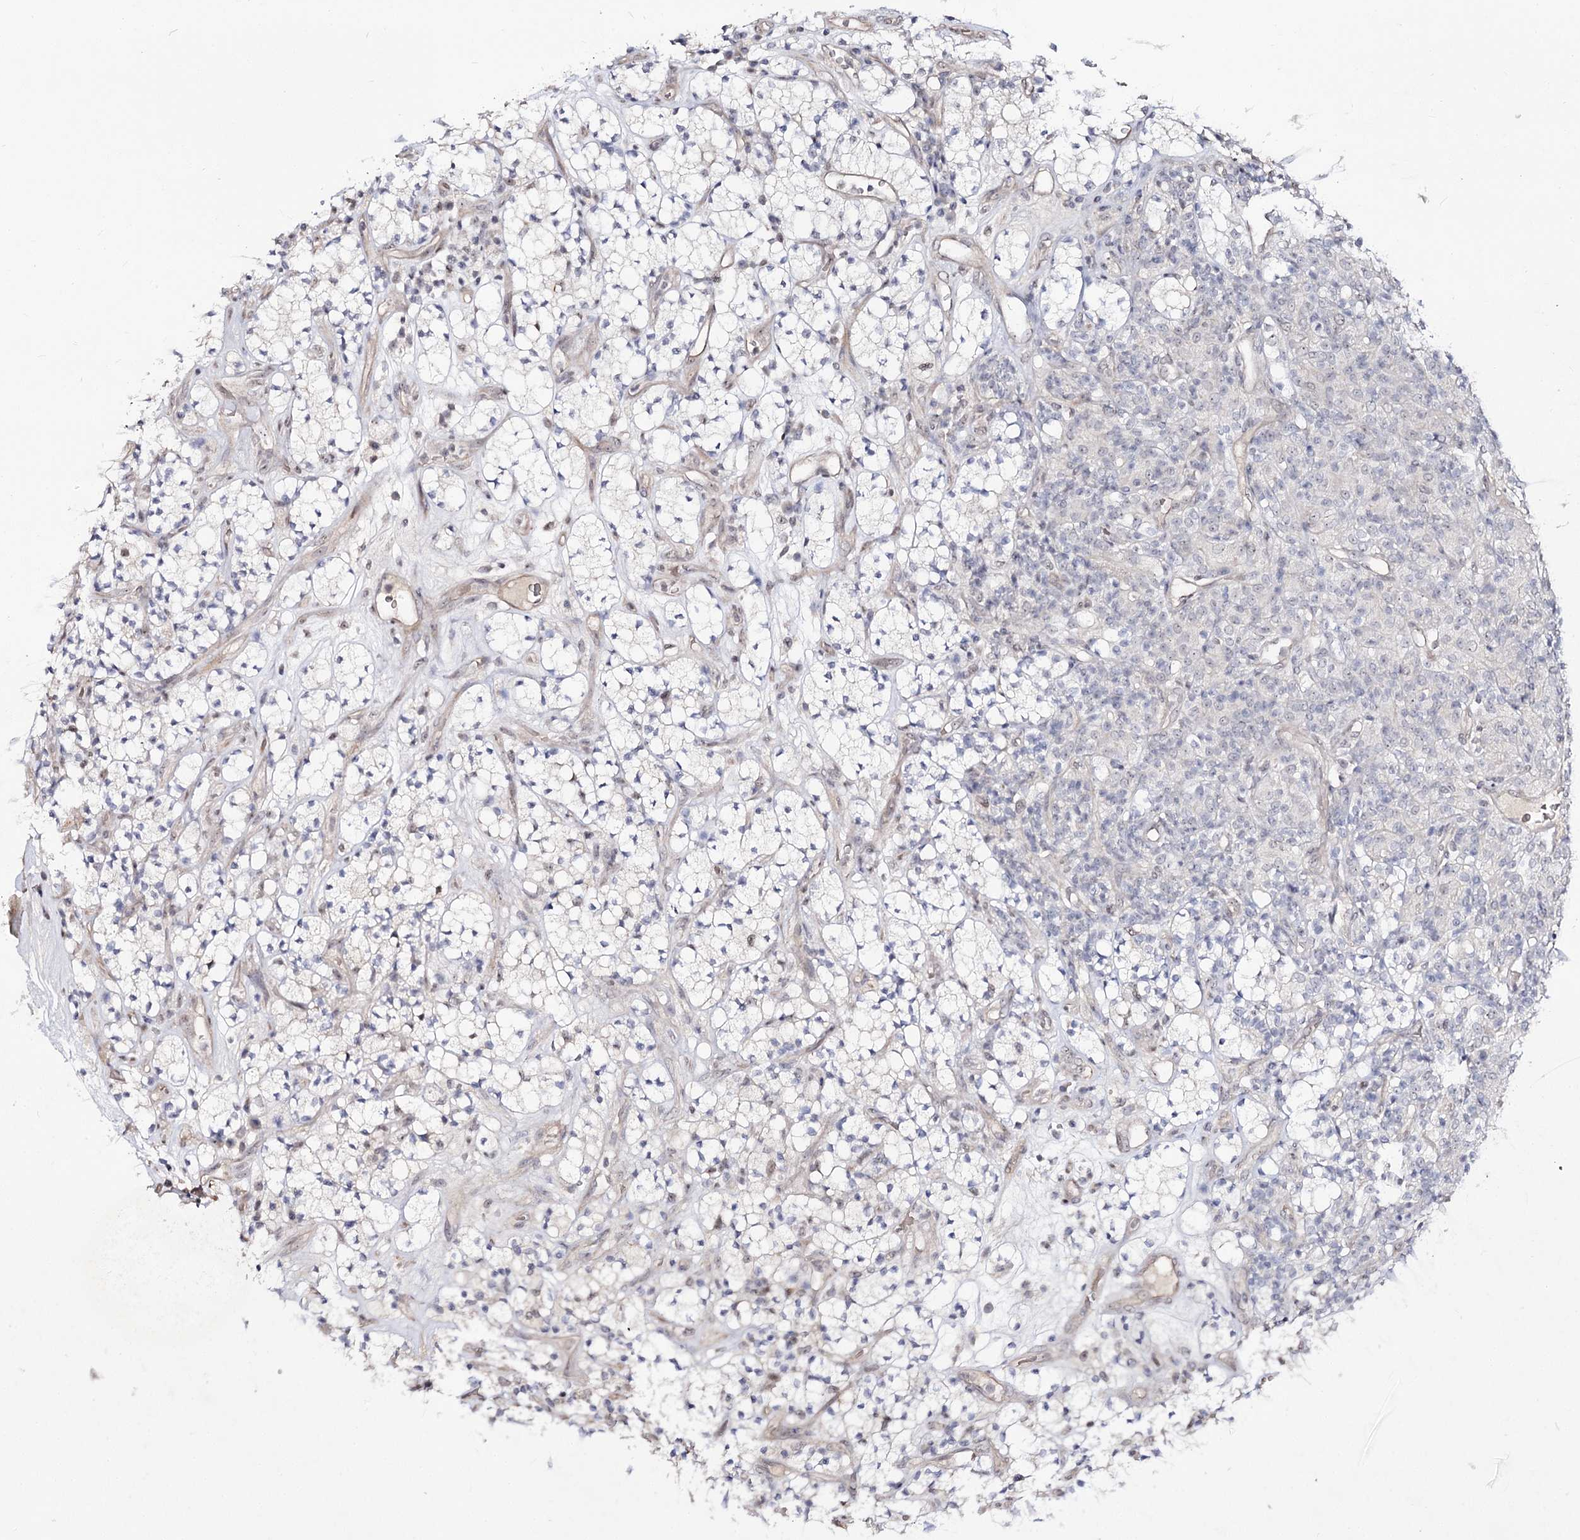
{"staining": {"intensity": "negative", "quantity": "none", "location": "none"}, "tissue": "renal cancer", "cell_type": "Tumor cells", "image_type": "cancer", "snomed": [{"axis": "morphology", "description": "Adenocarcinoma, NOS"}, {"axis": "topography", "description": "Kidney"}], "caption": "Immunohistochemistry histopathology image of human renal cancer (adenocarcinoma) stained for a protein (brown), which shows no expression in tumor cells.", "gene": "RRP9", "patient": {"sex": "male", "age": 77}}